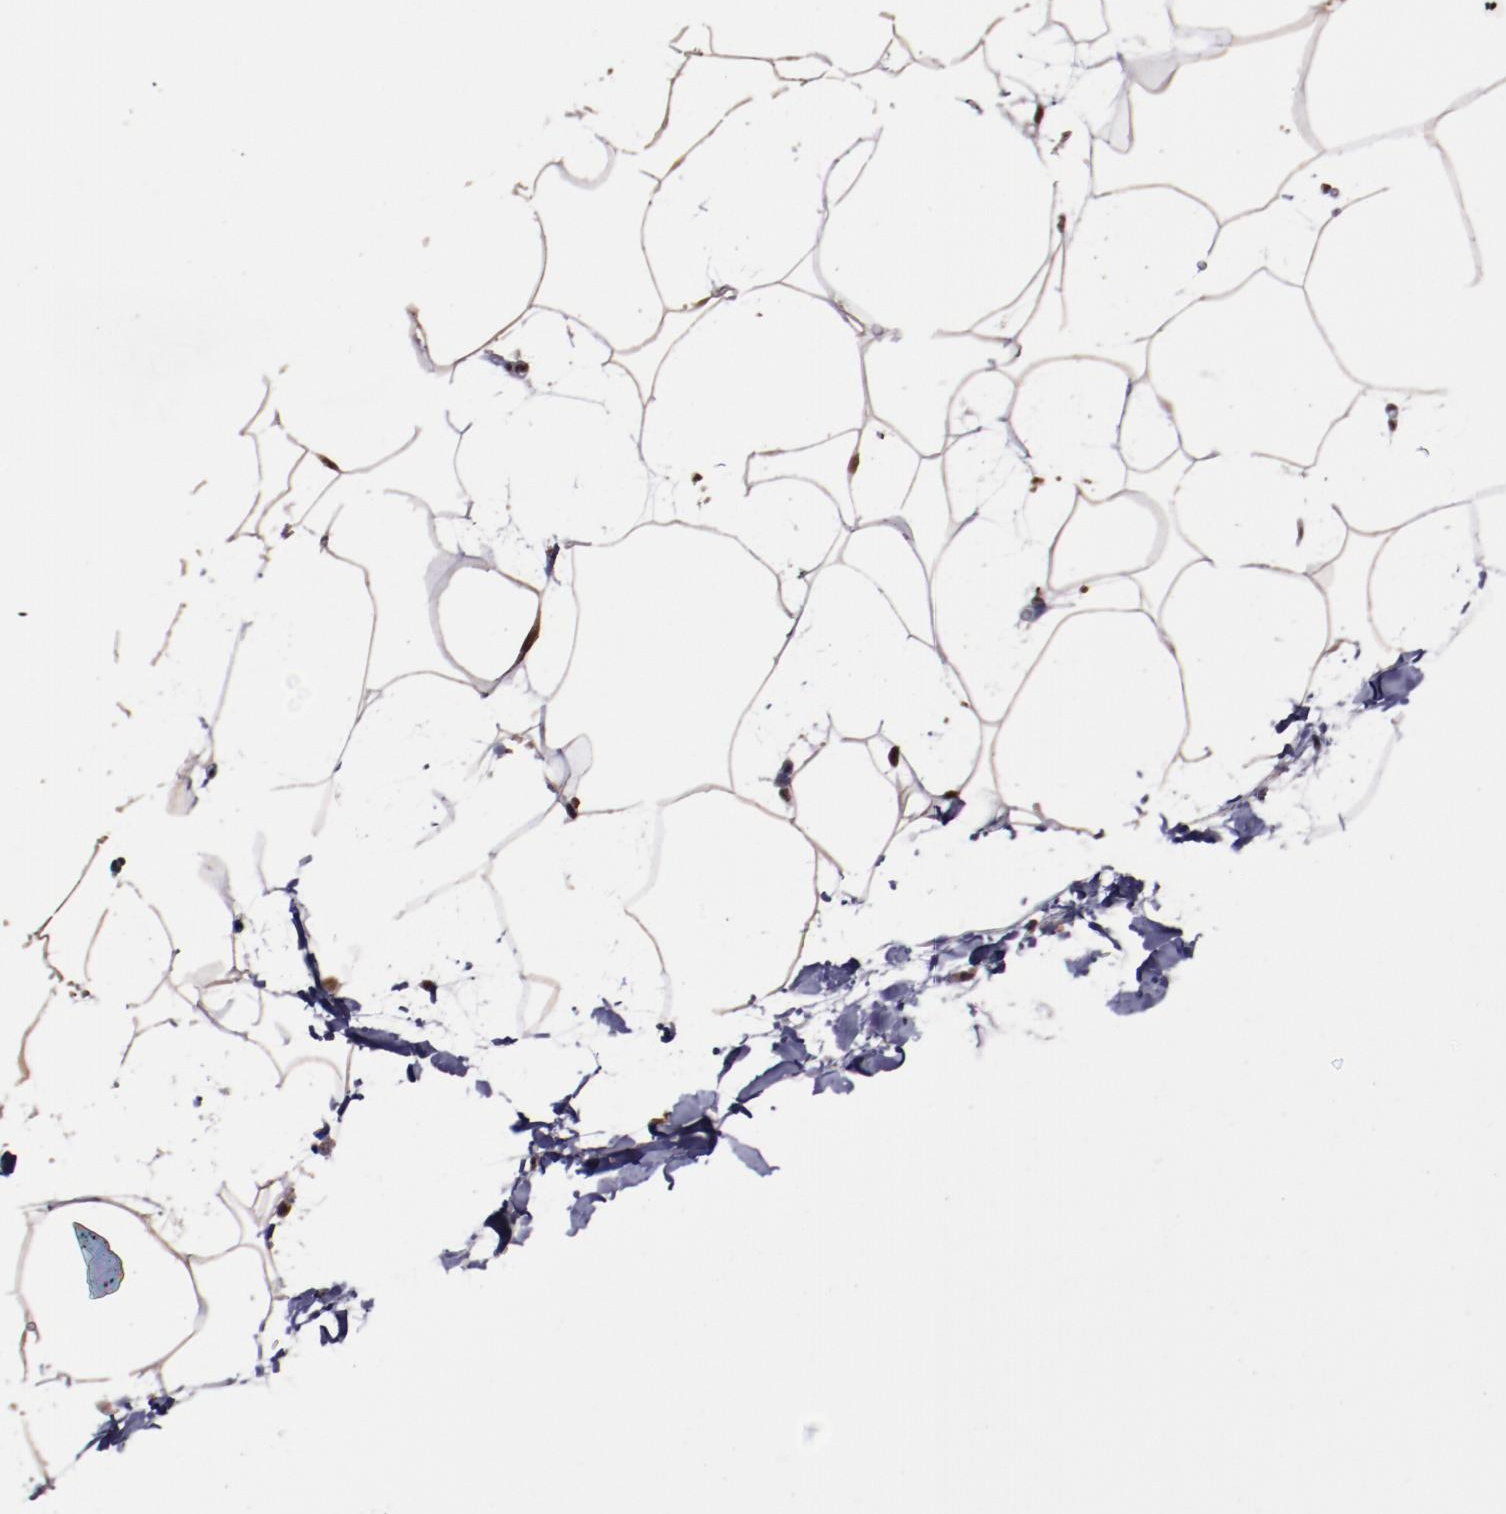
{"staining": {"intensity": "strong", "quantity": ">75%", "location": "nuclear"}, "tissue": "adipose tissue", "cell_type": "Adipocytes", "image_type": "normal", "snomed": [{"axis": "morphology", "description": "Normal tissue, NOS"}, {"axis": "morphology", "description": "Duct carcinoma"}, {"axis": "topography", "description": "Breast"}, {"axis": "topography", "description": "Adipose tissue"}], "caption": "Immunohistochemical staining of normal human adipose tissue shows strong nuclear protein expression in about >75% of adipocytes.", "gene": "PPP4R3A", "patient": {"sex": "female", "age": 37}}